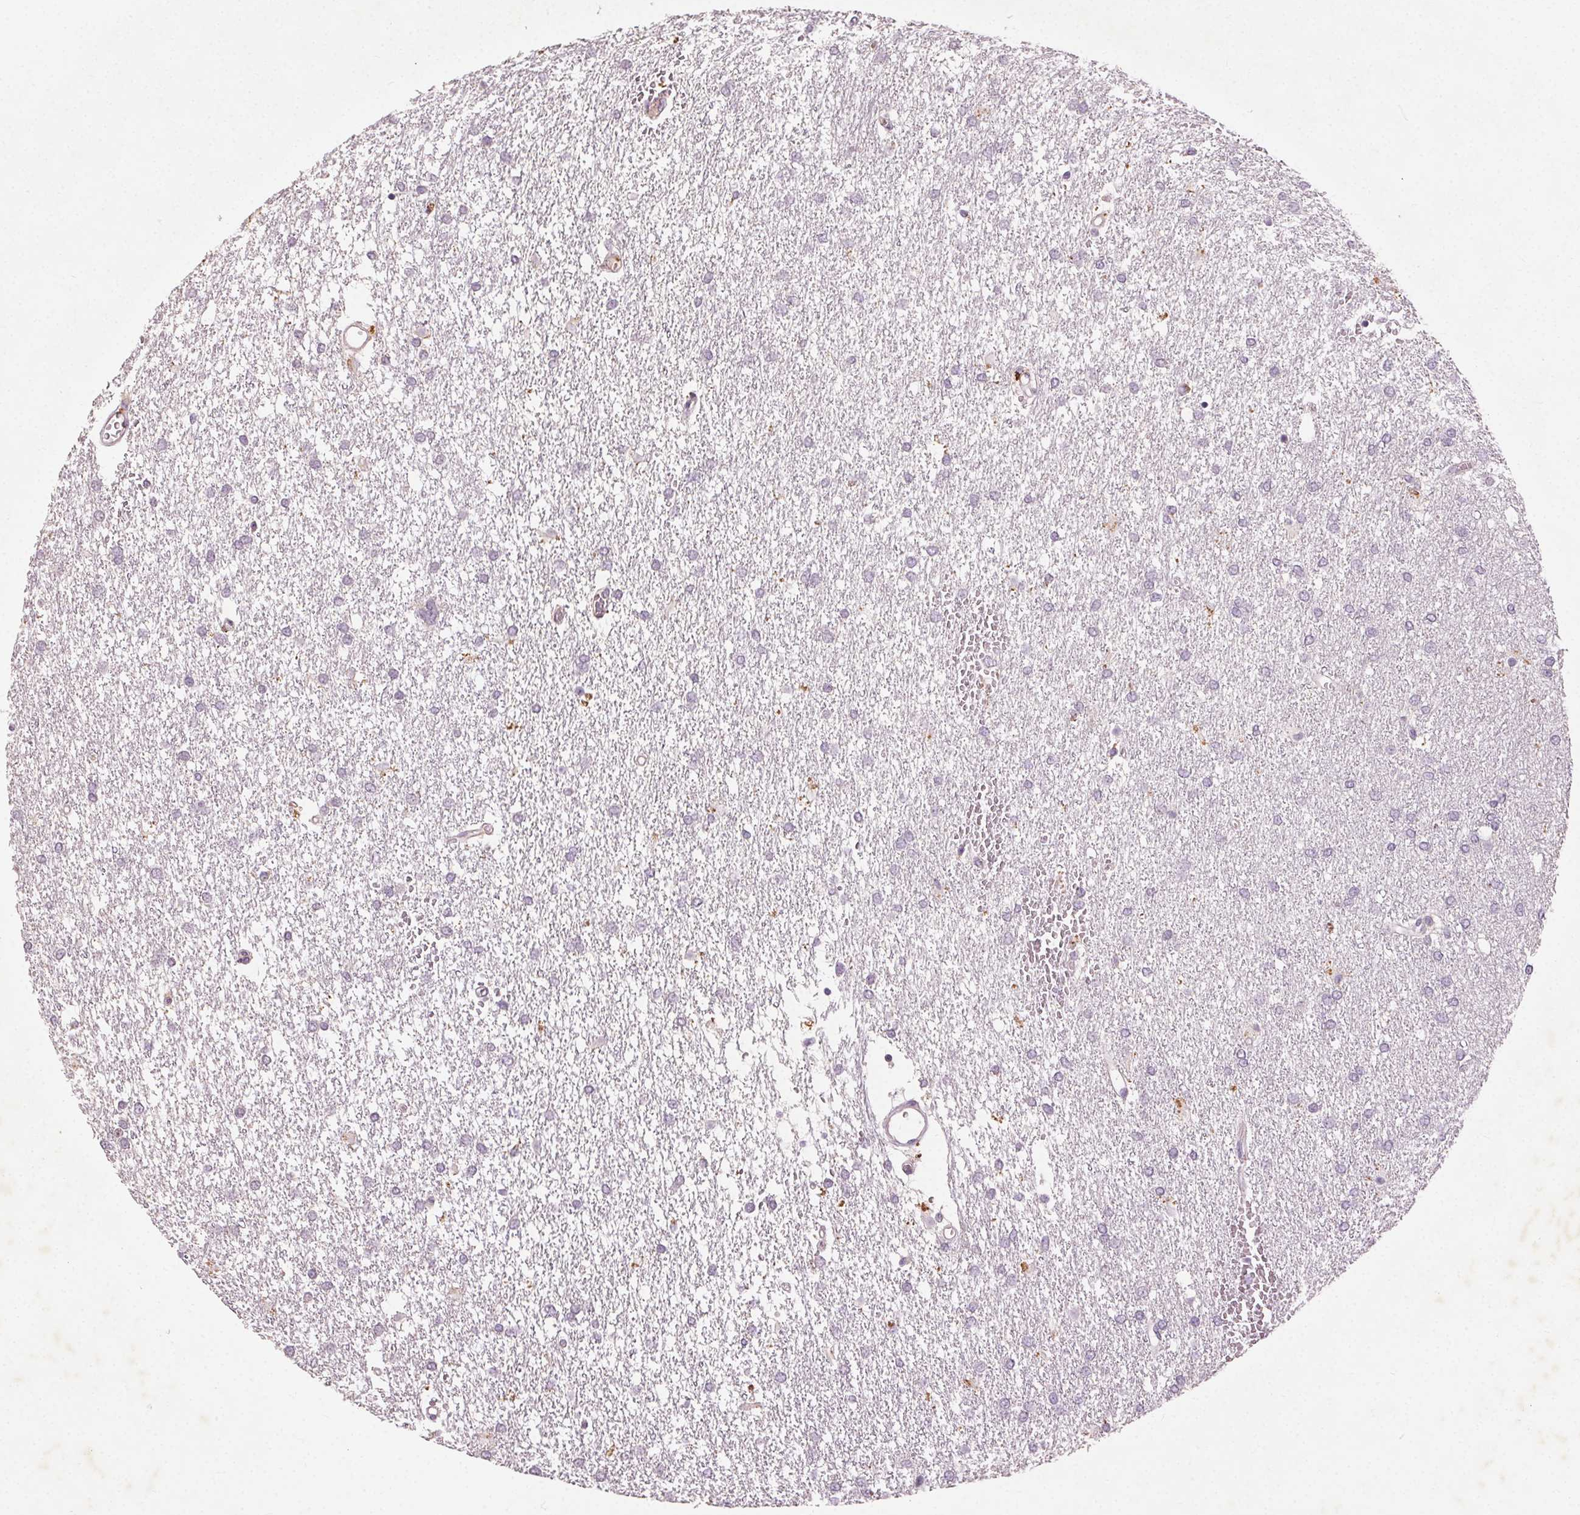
{"staining": {"intensity": "negative", "quantity": "none", "location": "none"}, "tissue": "glioma", "cell_type": "Tumor cells", "image_type": "cancer", "snomed": [{"axis": "morphology", "description": "Glioma, malignant, High grade"}, {"axis": "topography", "description": "Brain"}], "caption": "IHC image of neoplastic tissue: high-grade glioma (malignant) stained with DAB (3,3'-diaminobenzidine) reveals no significant protein staining in tumor cells. (DAB IHC with hematoxylin counter stain).", "gene": "CLTRN", "patient": {"sex": "female", "age": 61}}